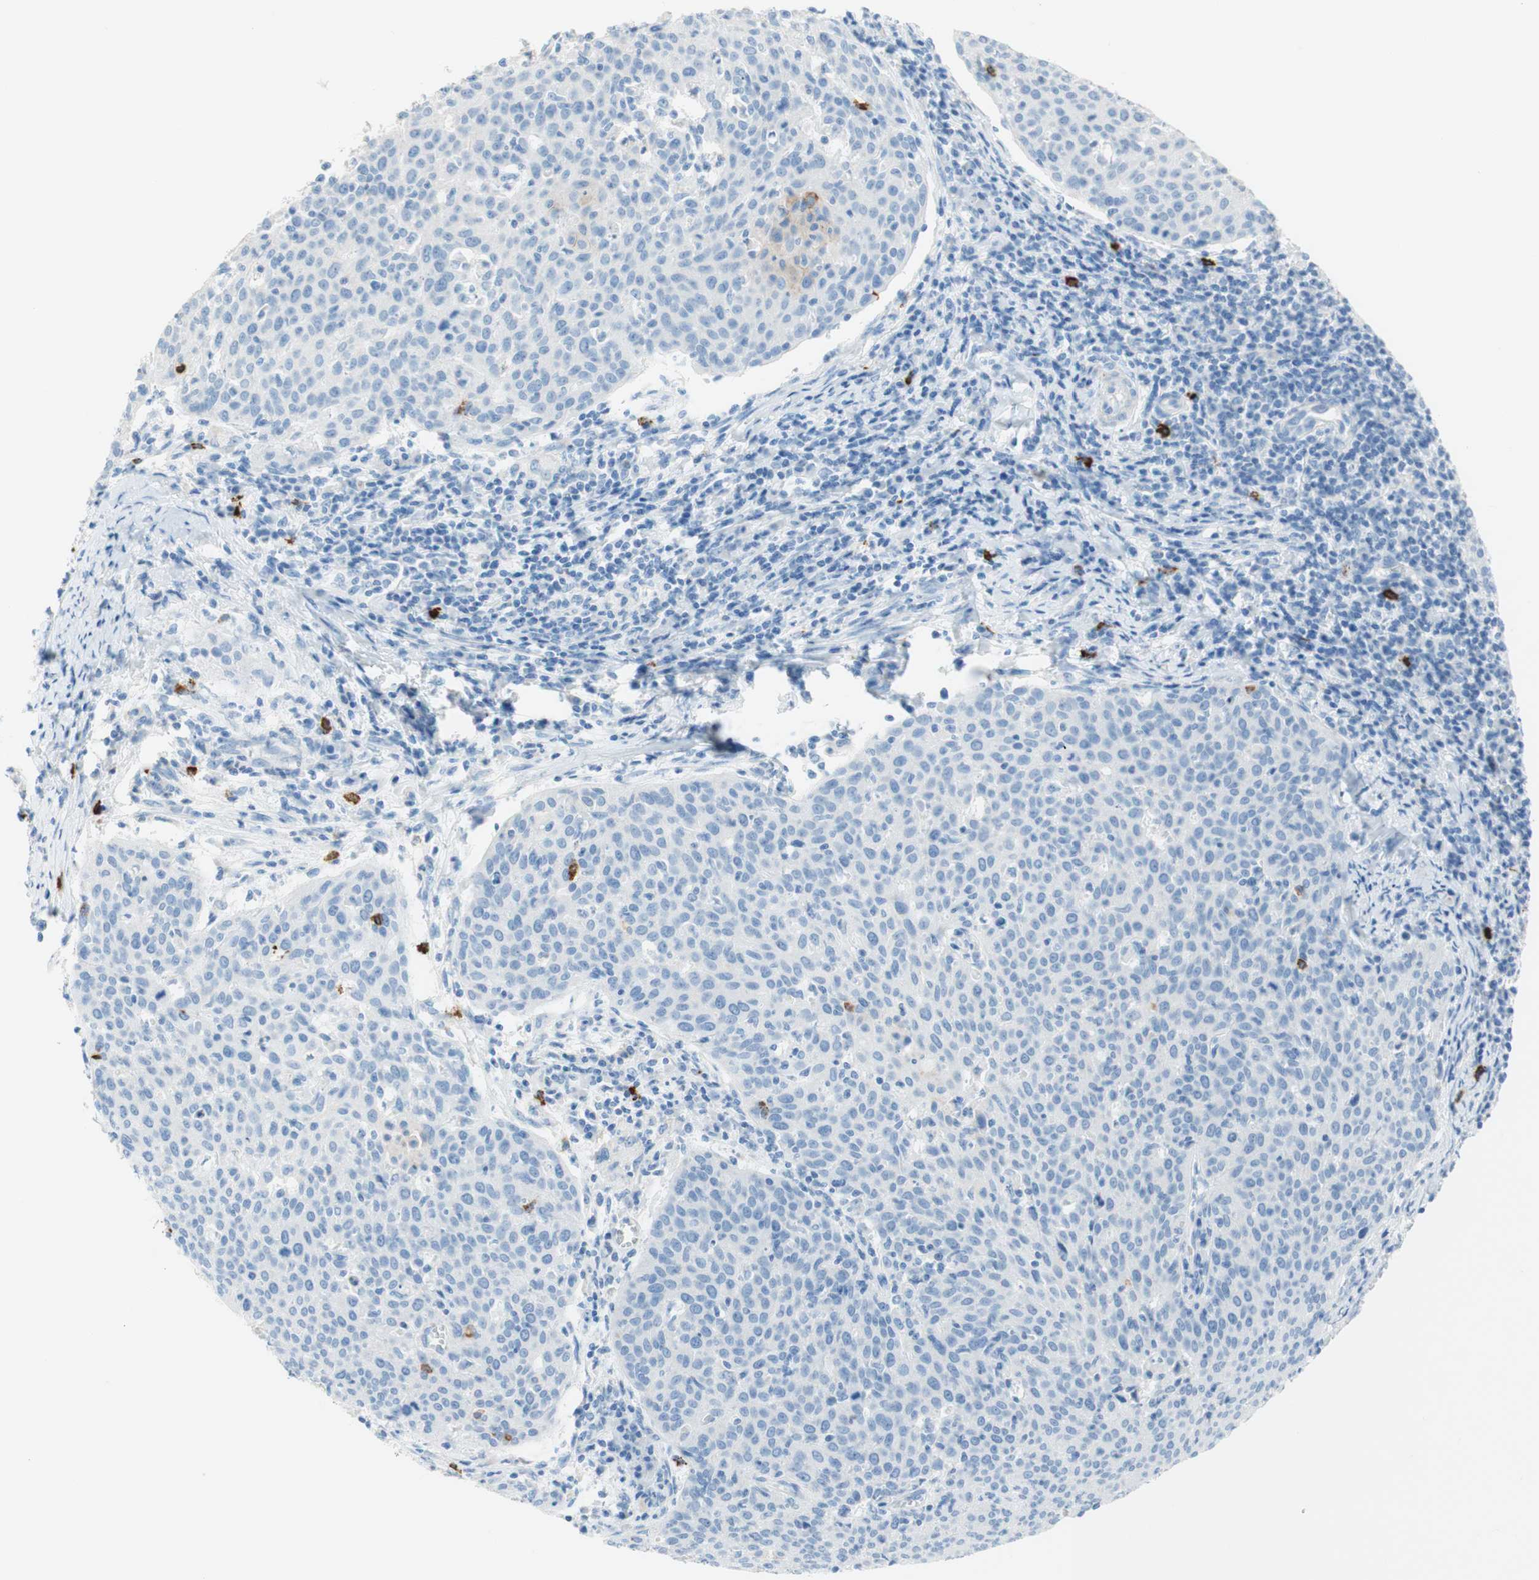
{"staining": {"intensity": "negative", "quantity": "none", "location": "none"}, "tissue": "cervical cancer", "cell_type": "Tumor cells", "image_type": "cancer", "snomed": [{"axis": "morphology", "description": "Squamous cell carcinoma, NOS"}, {"axis": "topography", "description": "Cervix"}], "caption": "This is a histopathology image of IHC staining of cervical squamous cell carcinoma, which shows no expression in tumor cells.", "gene": "CEACAM1", "patient": {"sex": "female", "age": 38}}